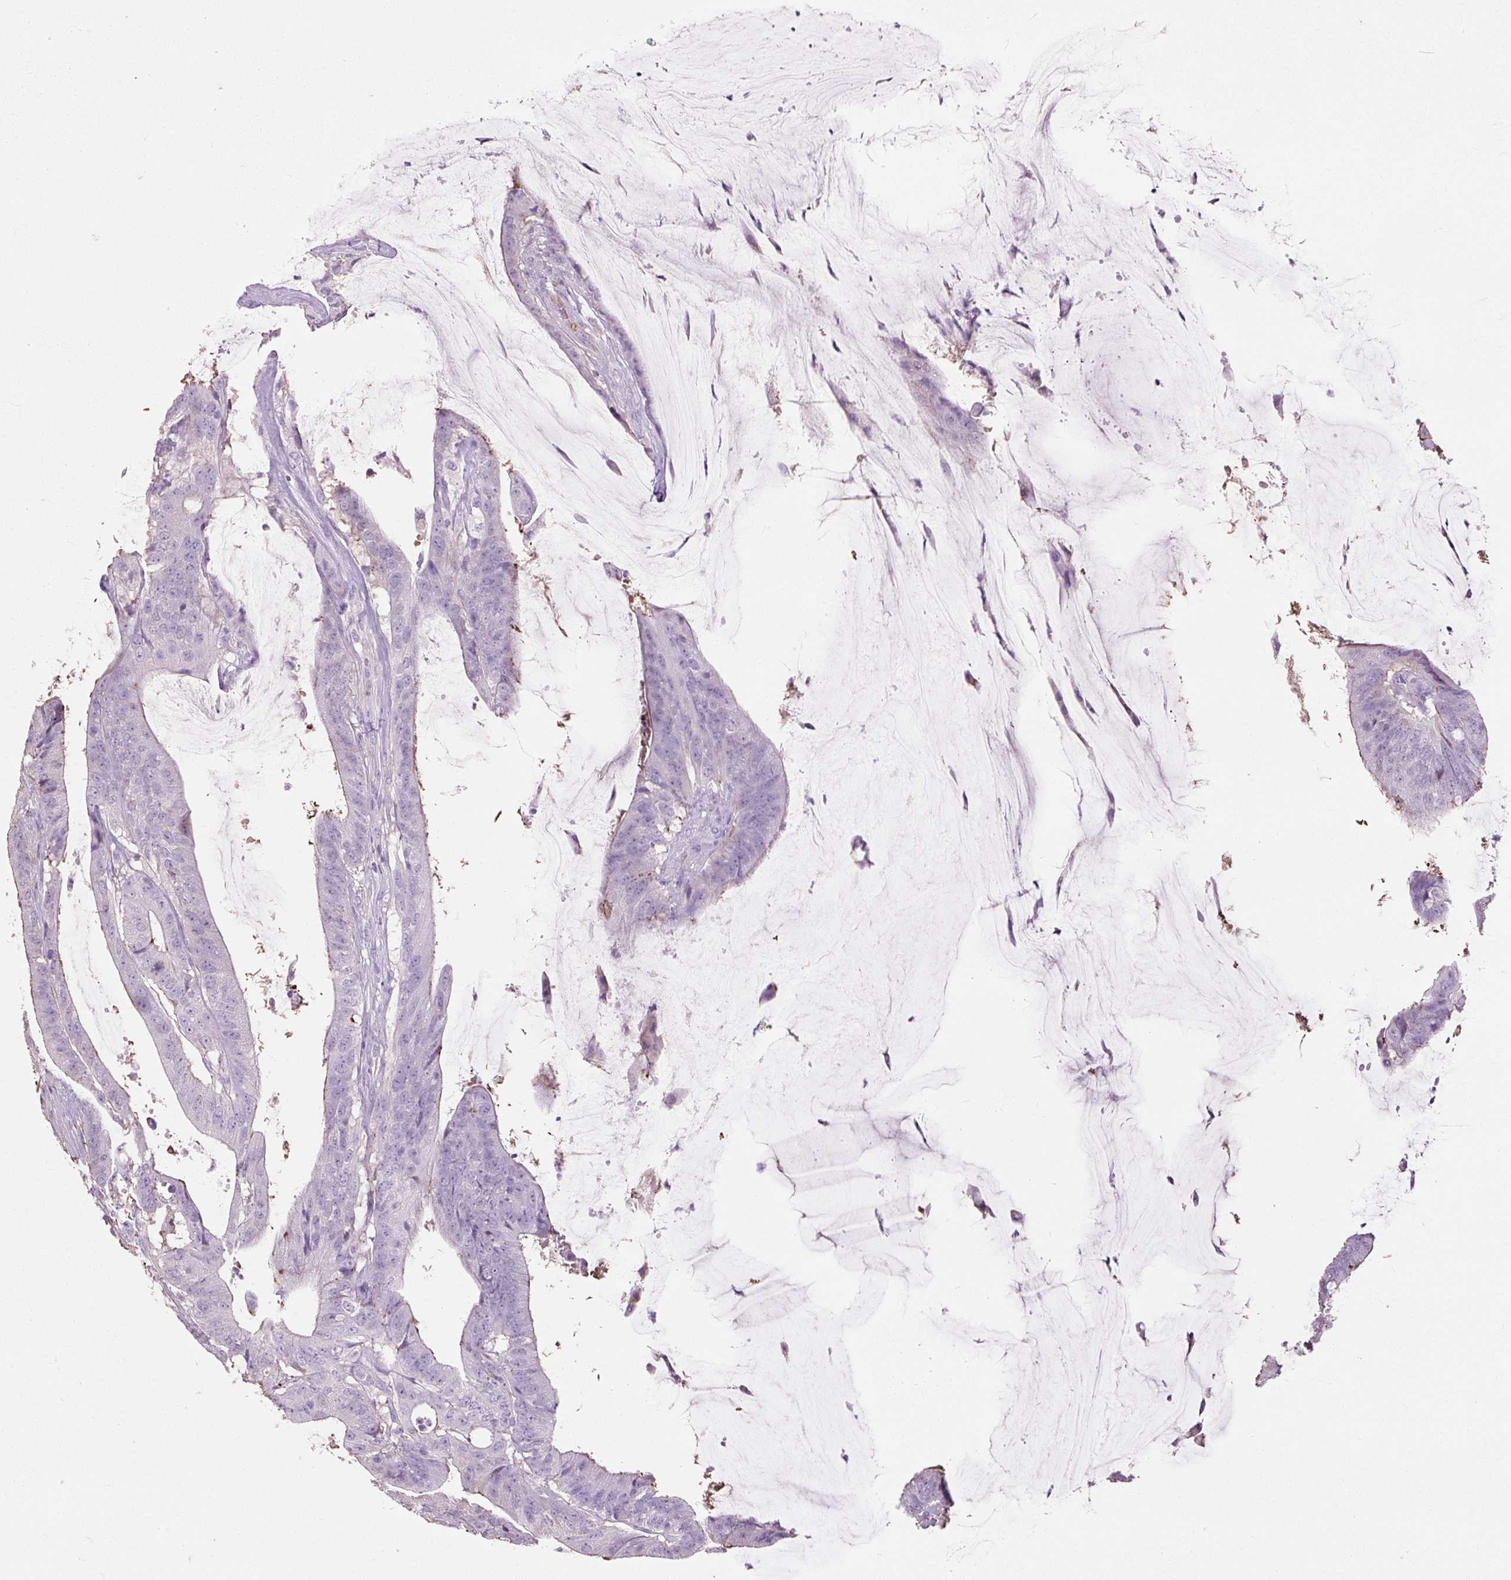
{"staining": {"intensity": "negative", "quantity": "none", "location": "none"}, "tissue": "colorectal cancer", "cell_type": "Tumor cells", "image_type": "cancer", "snomed": [{"axis": "morphology", "description": "Adenocarcinoma, NOS"}, {"axis": "topography", "description": "Colon"}], "caption": "IHC of human colorectal cancer (adenocarcinoma) shows no expression in tumor cells.", "gene": "OR10A7", "patient": {"sex": "female", "age": 43}}